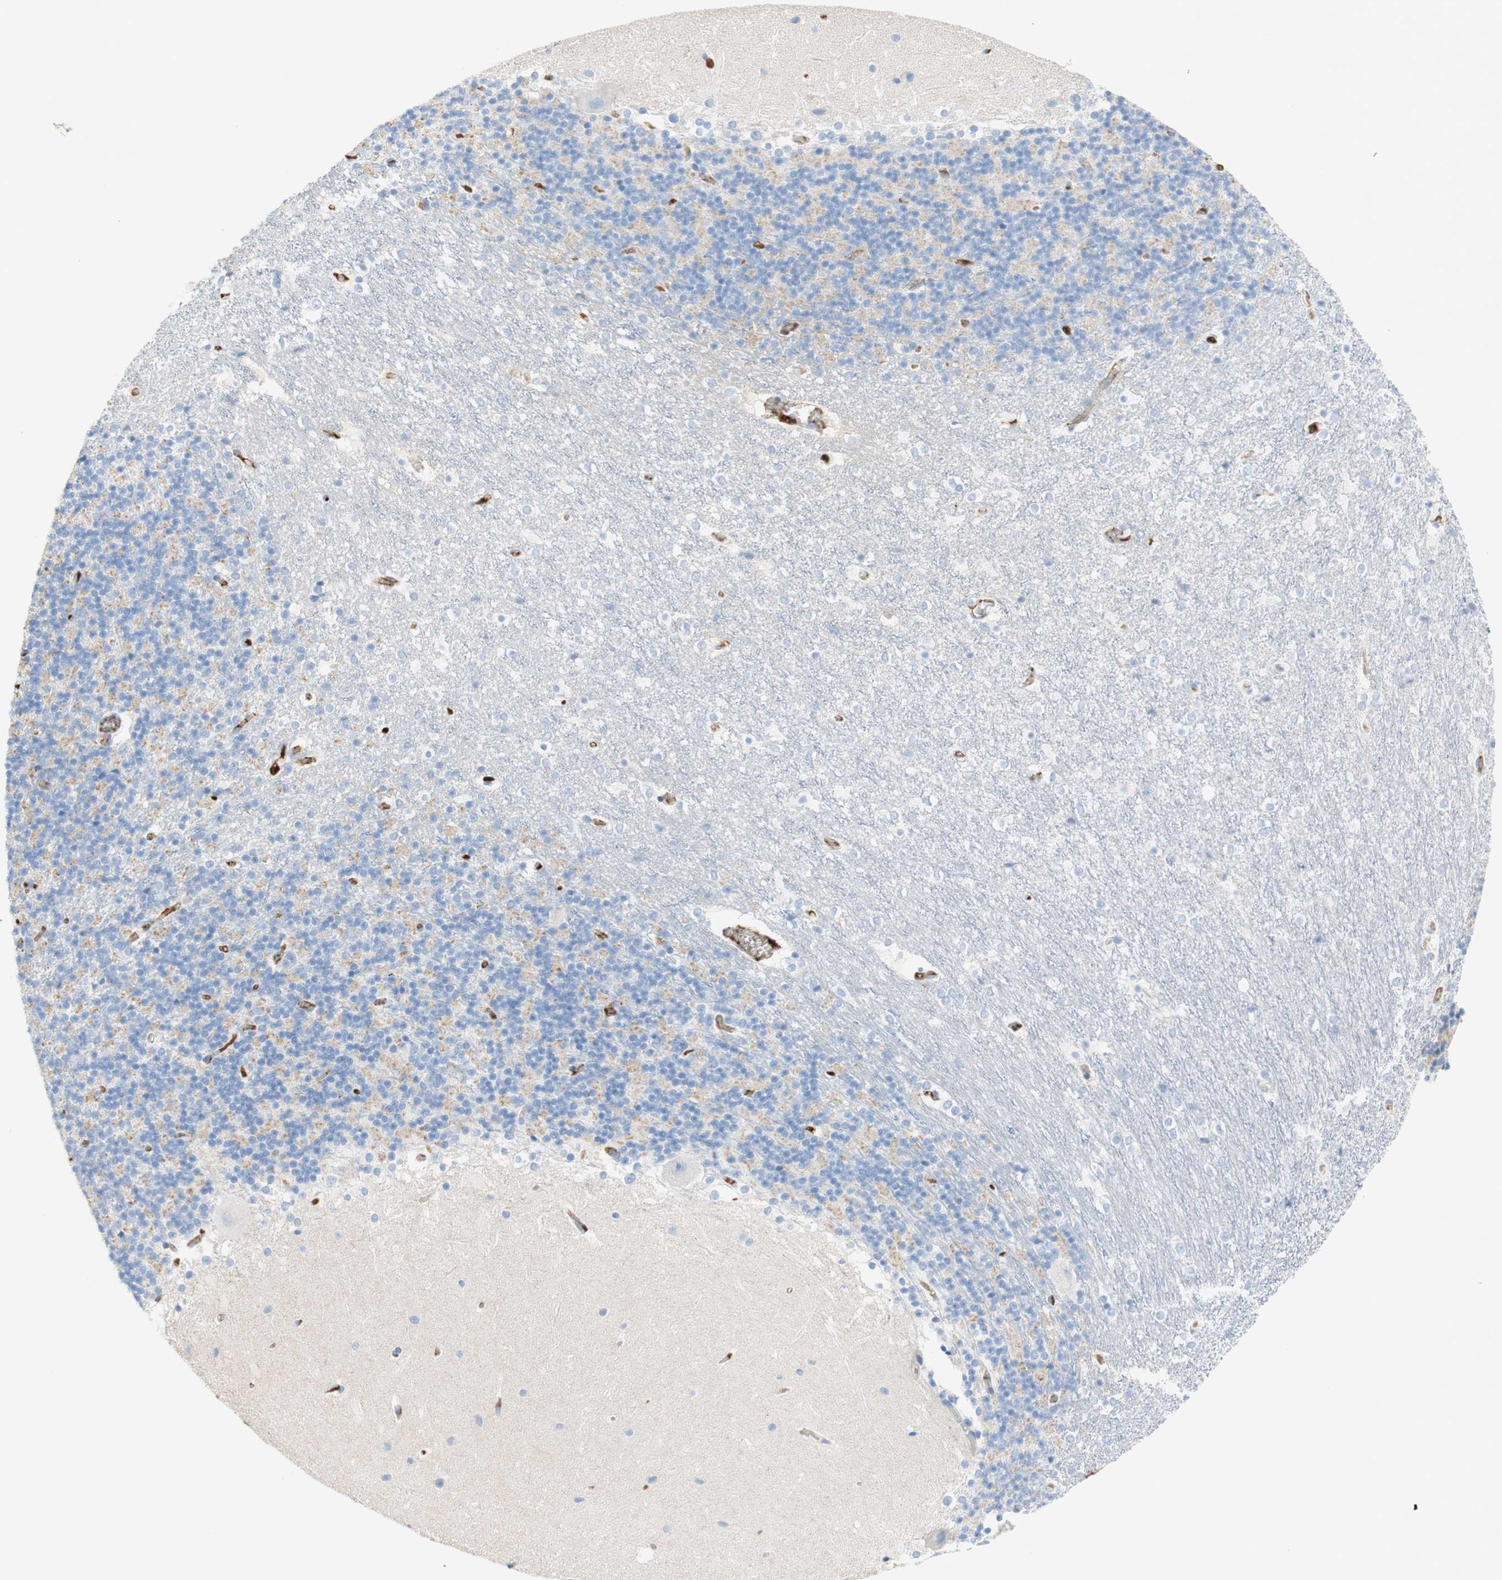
{"staining": {"intensity": "negative", "quantity": "none", "location": "none"}, "tissue": "cerebellum", "cell_type": "Cells in granular layer", "image_type": "normal", "snomed": [{"axis": "morphology", "description": "Normal tissue, NOS"}, {"axis": "topography", "description": "Cerebellum"}], "caption": "A photomicrograph of cerebellum stained for a protein exhibits no brown staining in cells in granular layer.", "gene": "KNG1", "patient": {"sex": "female", "age": 19}}